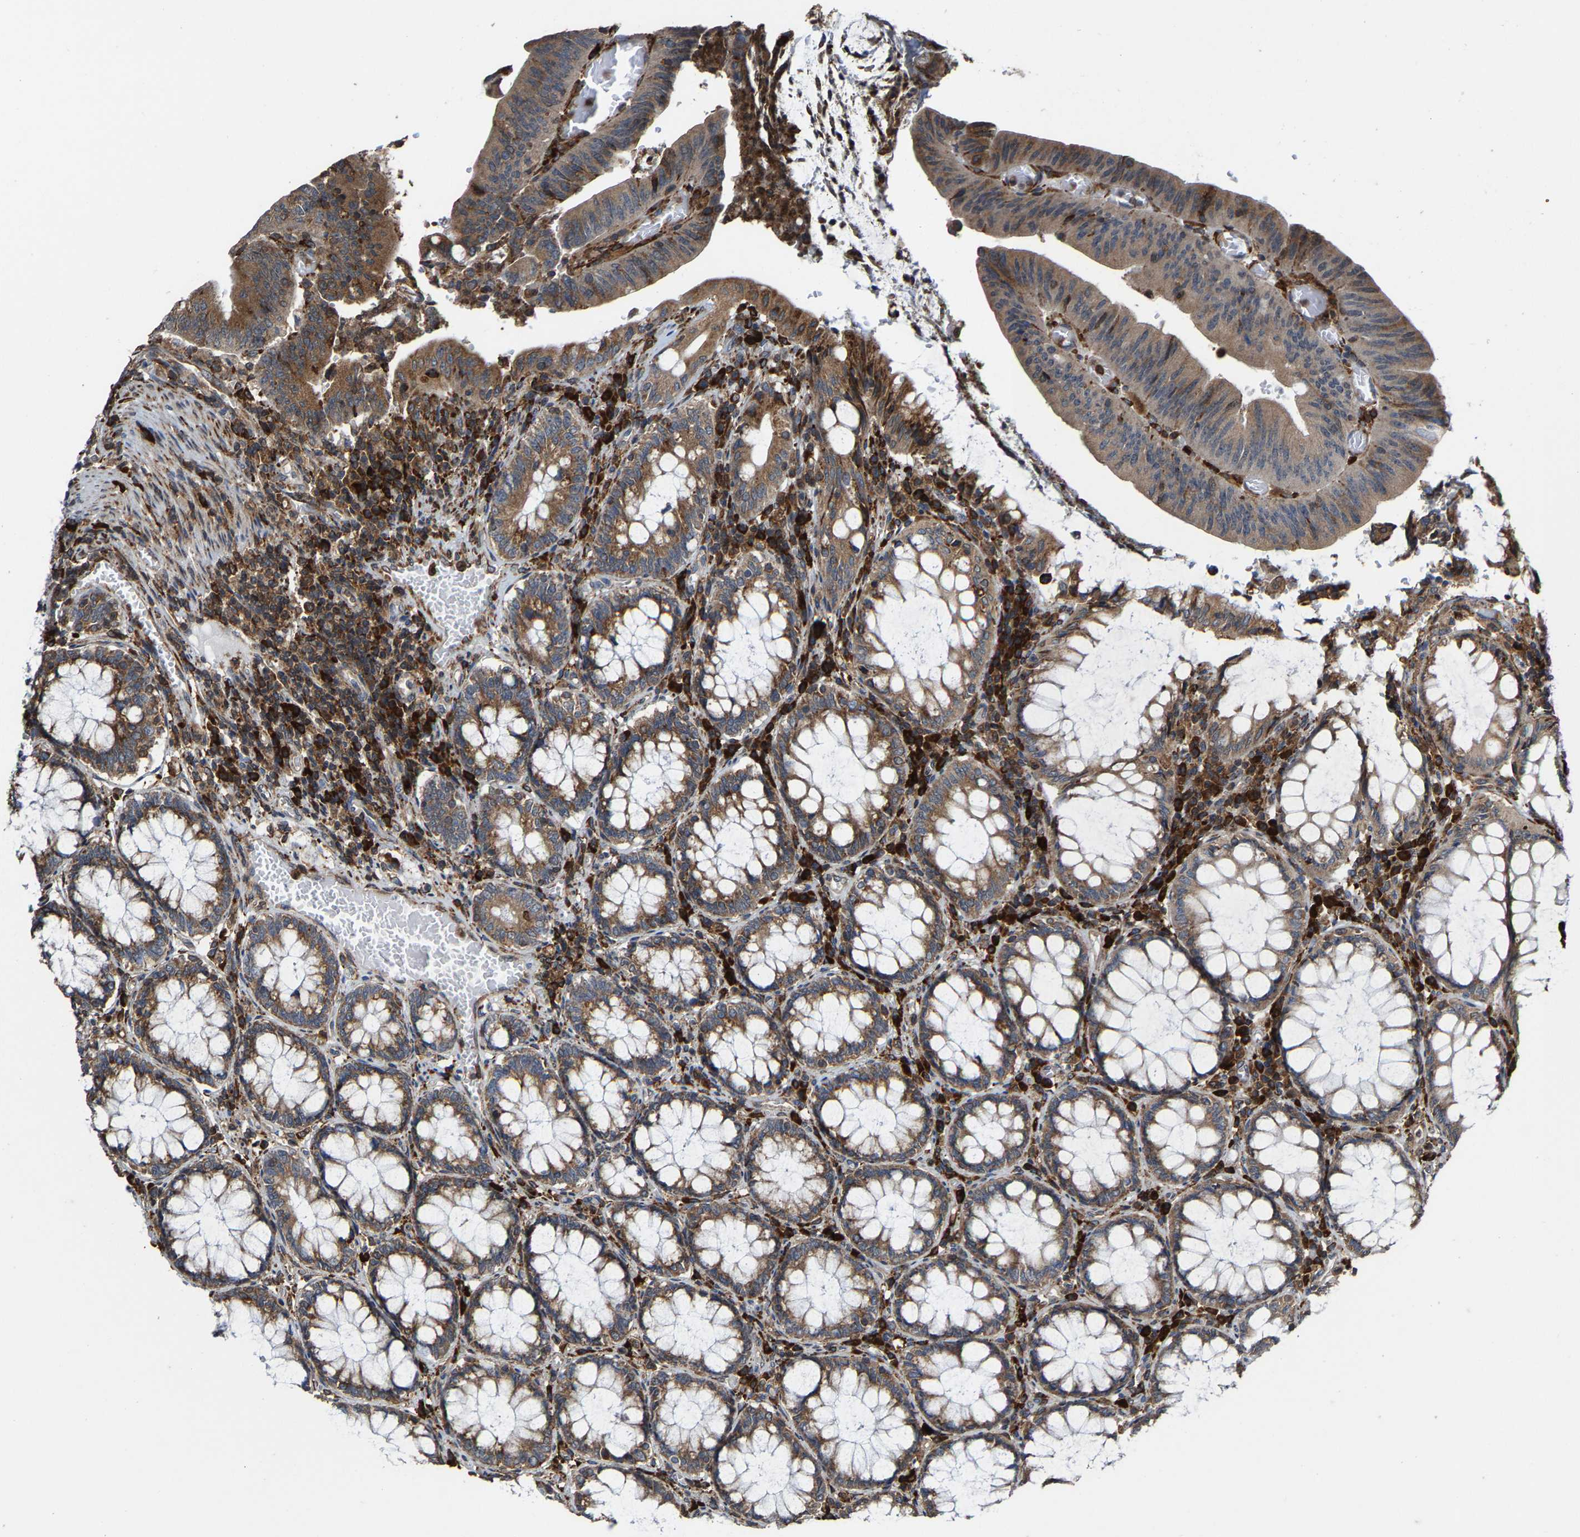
{"staining": {"intensity": "moderate", "quantity": ">75%", "location": "cytoplasmic/membranous"}, "tissue": "colorectal cancer", "cell_type": "Tumor cells", "image_type": "cancer", "snomed": [{"axis": "morphology", "description": "Normal tissue, NOS"}, {"axis": "morphology", "description": "Adenocarcinoma, NOS"}, {"axis": "topography", "description": "Rectum"}], "caption": "Protein staining displays moderate cytoplasmic/membranous positivity in about >75% of tumor cells in adenocarcinoma (colorectal).", "gene": "FGD3", "patient": {"sex": "female", "age": 66}}